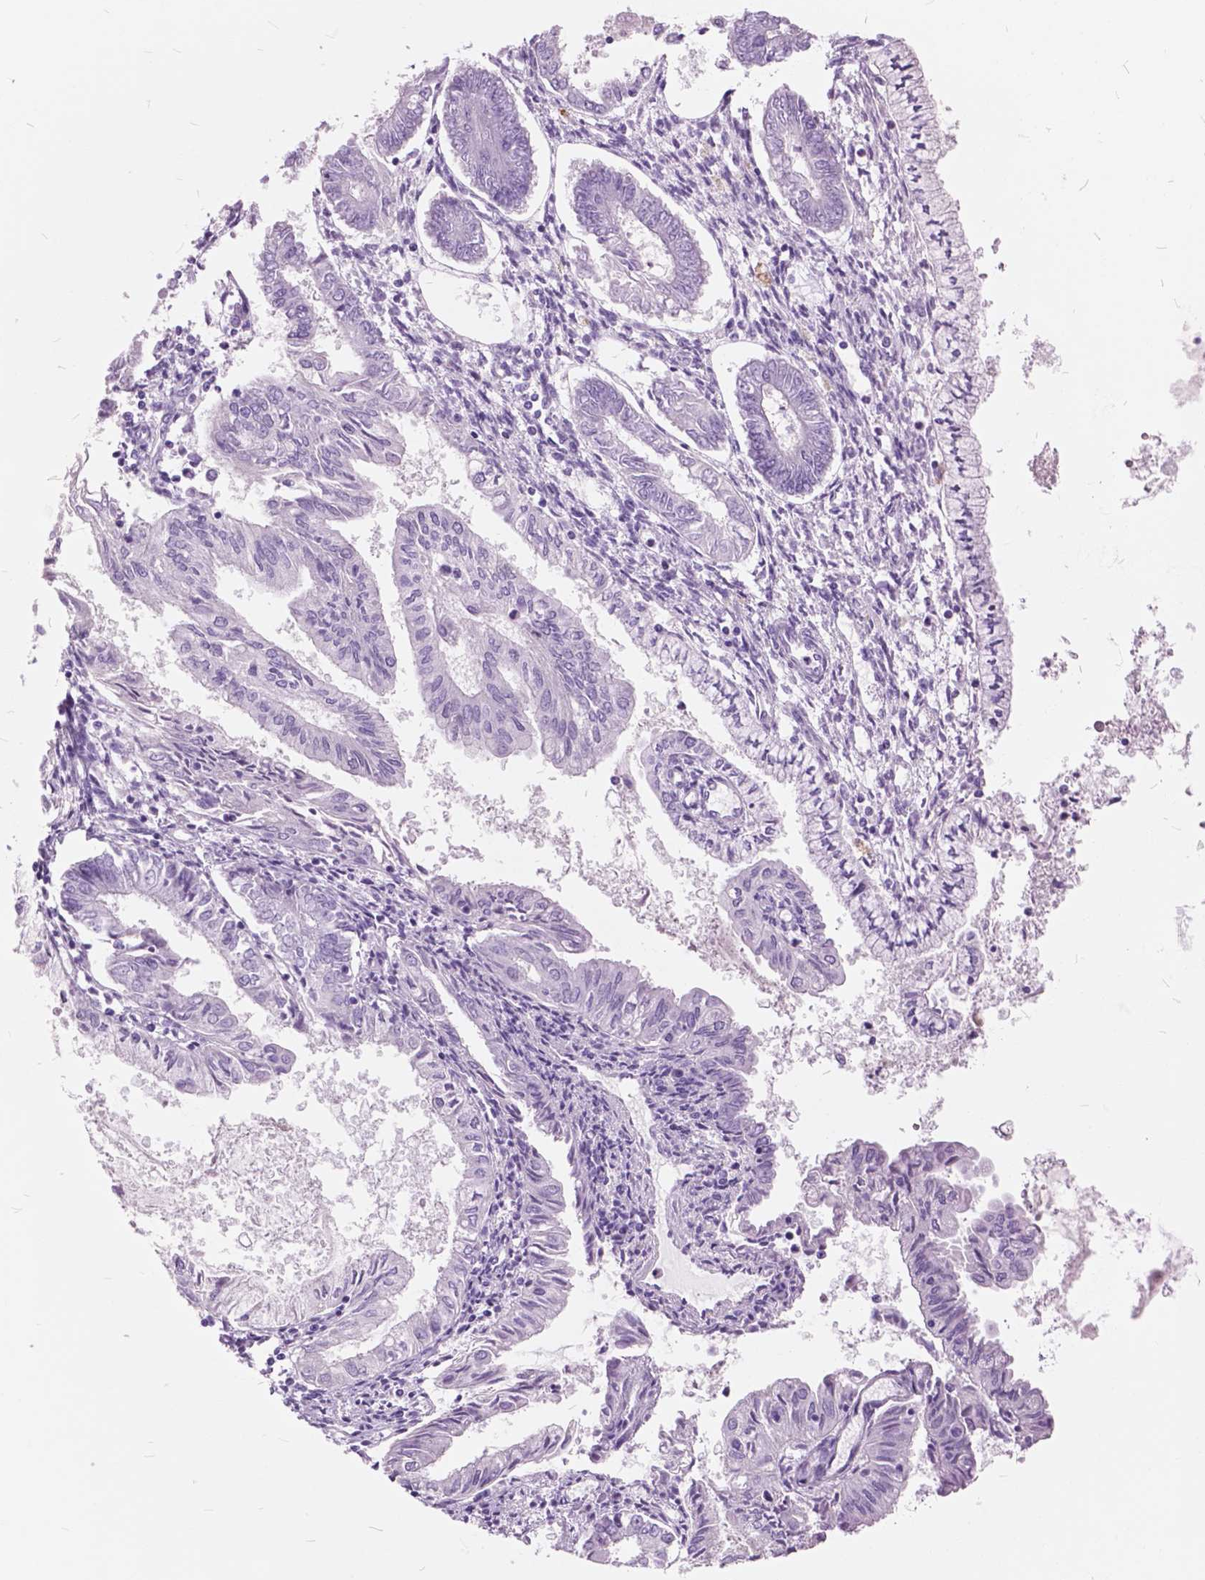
{"staining": {"intensity": "negative", "quantity": "none", "location": "none"}, "tissue": "endometrial cancer", "cell_type": "Tumor cells", "image_type": "cancer", "snomed": [{"axis": "morphology", "description": "Adenocarcinoma, NOS"}, {"axis": "topography", "description": "Endometrium"}], "caption": "An image of human adenocarcinoma (endometrial) is negative for staining in tumor cells. (DAB immunohistochemistry (IHC) with hematoxylin counter stain).", "gene": "GDF9", "patient": {"sex": "female", "age": 68}}